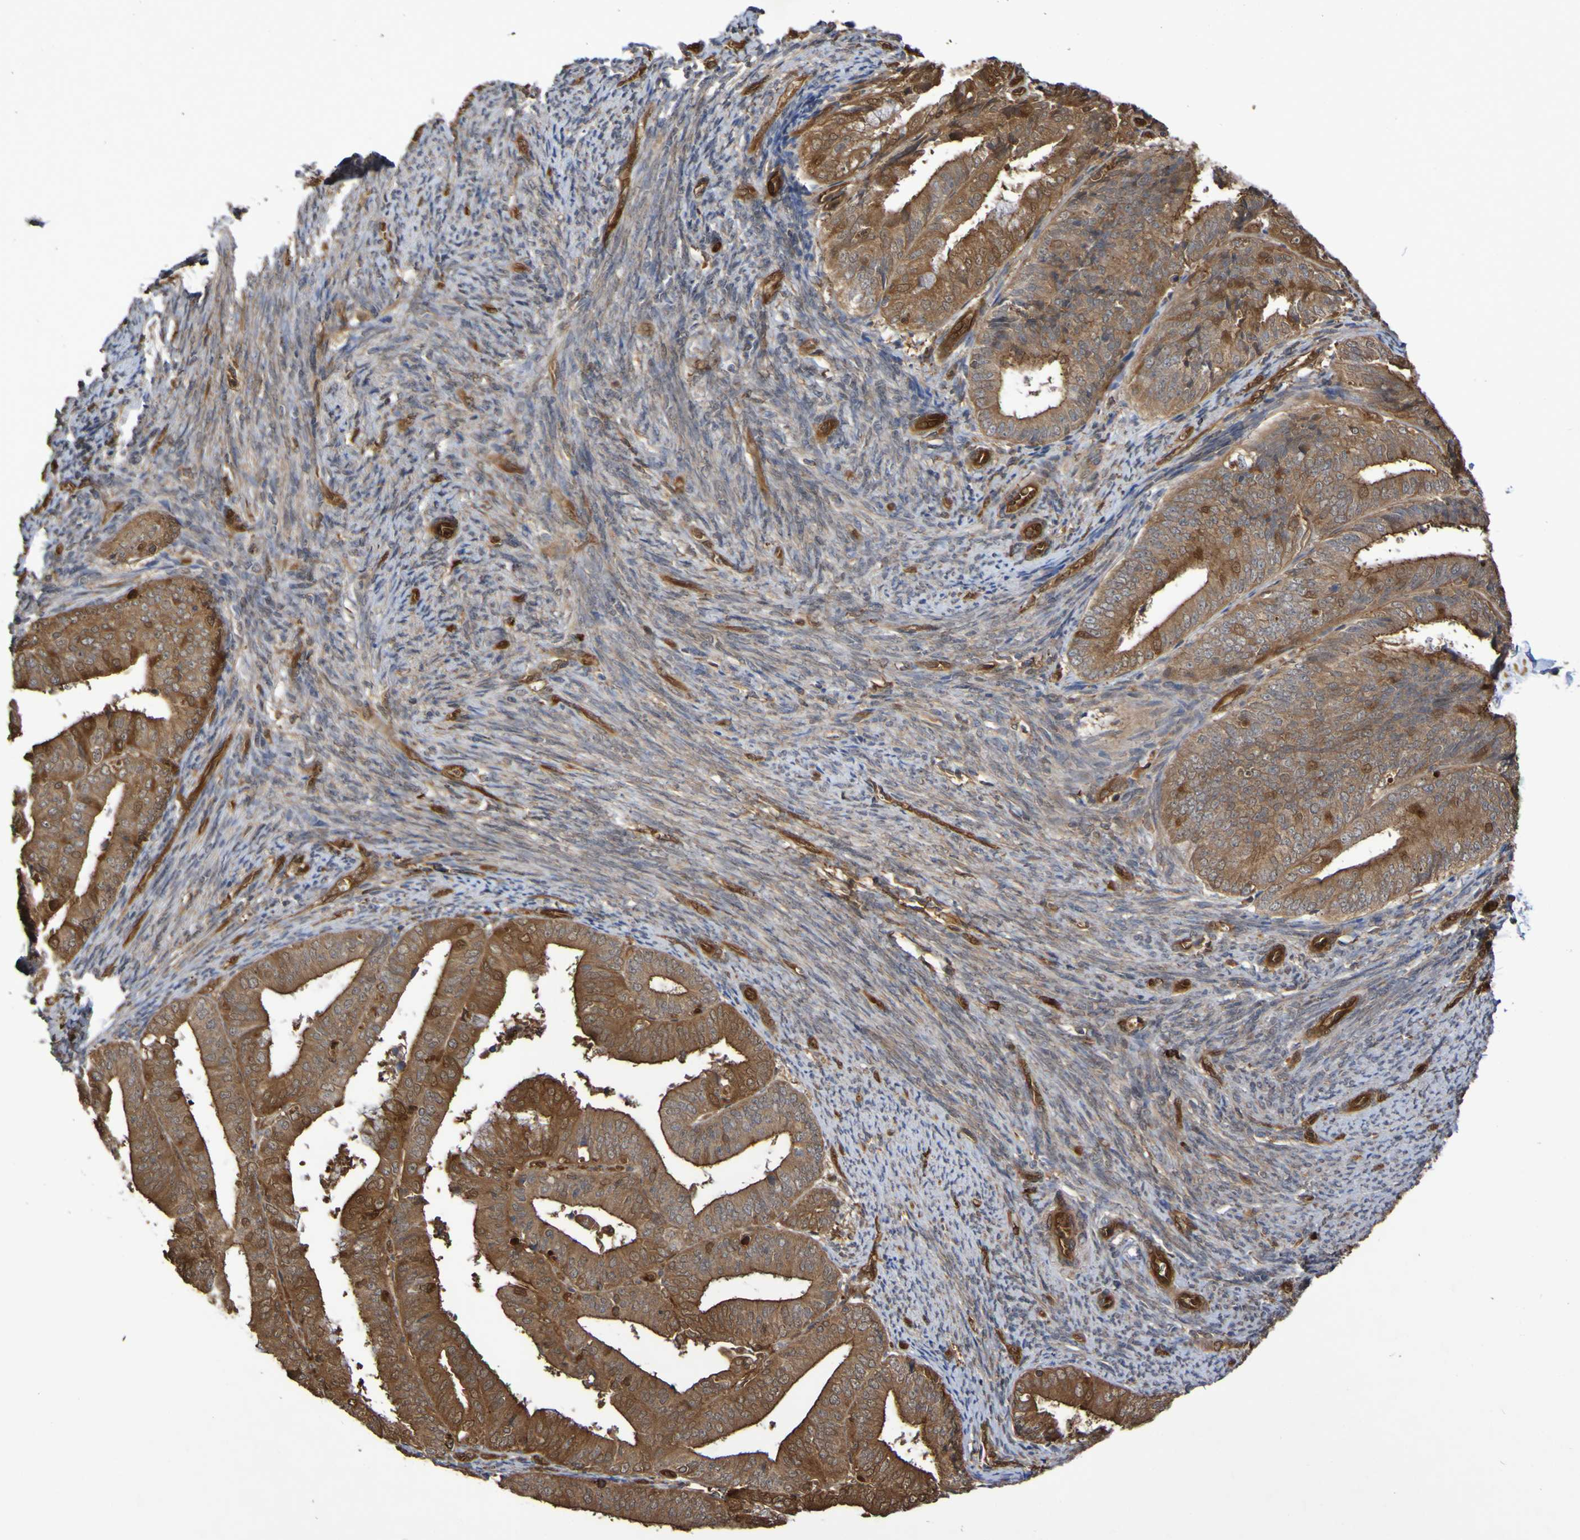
{"staining": {"intensity": "strong", "quantity": ">75%", "location": "cytoplasmic/membranous"}, "tissue": "endometrial cancer", "cell_type": "Tumor cells", "image_type": "cancer", "snomed": [{"axis": "morphology", "description": "Adenocarcinoma, NOS"}, {"axis": "topography", "description": "Endometrium"}], "caption": "Strong cytoplasmic/membranous expression is identified in approximately >75% of tumor cells in endometrial cancer (adenocarcinoma).", "gene": "SERPINB6", "patient": {"sex": "female", "age": 63}}